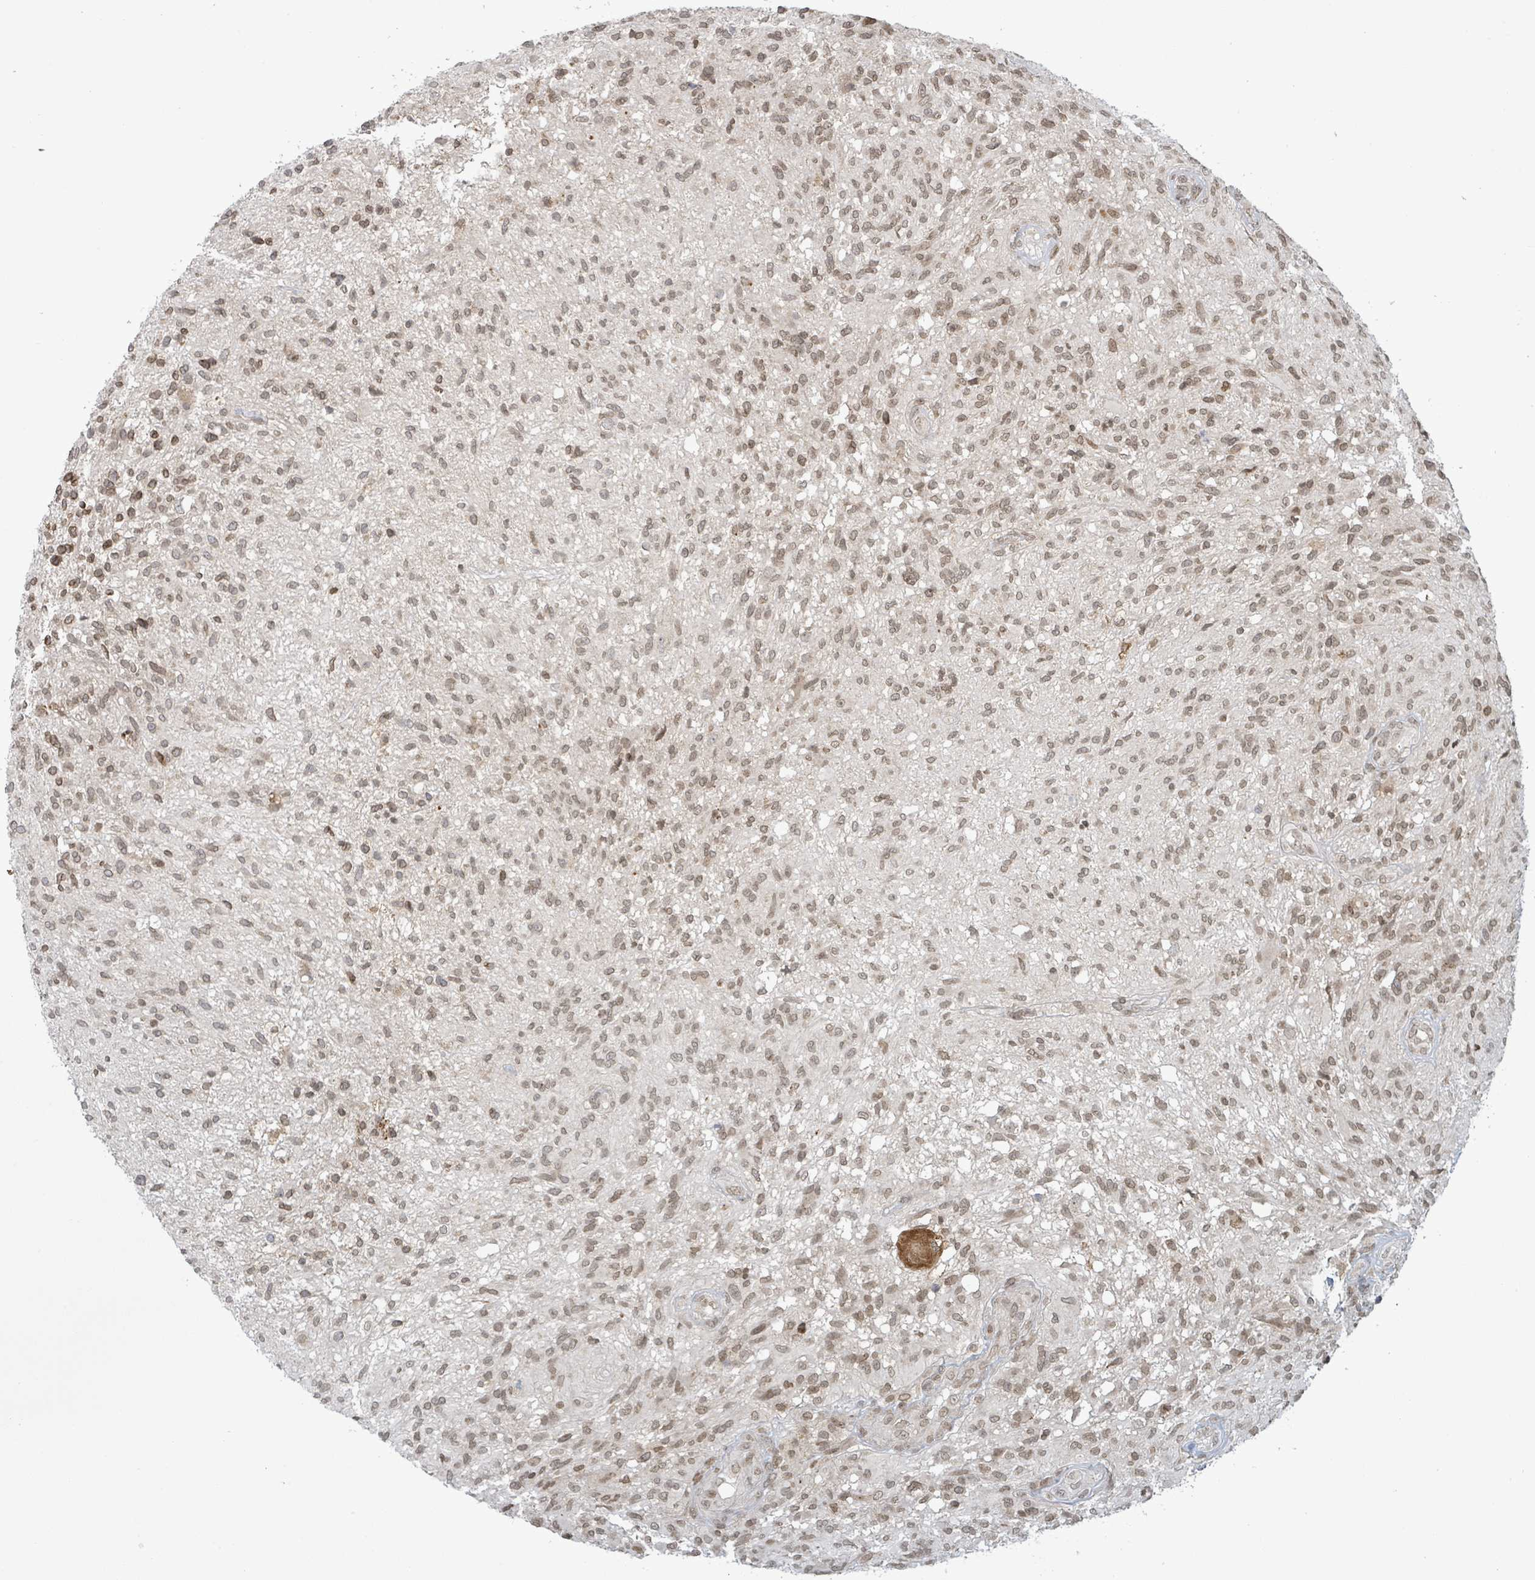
{"staining": {"intensity": "moderate", "quantity": ">75%", "location": "nuclear"}, "tissue": "glioma", "cell_type": "Tumor cells", "image_type": "cancer", "snomed": [{"axis": "morphology", "description": "Glioma, malignant, High grade"}, {"axis": "topography", "description": "Brain"}], "caption": "IHC (DAB) staining of glioma reveals moderate nuclear protein expression in approximately >75% of tumor cells.", "gene": "SBF2", "patient": {"sex": "male", "age": 56}}